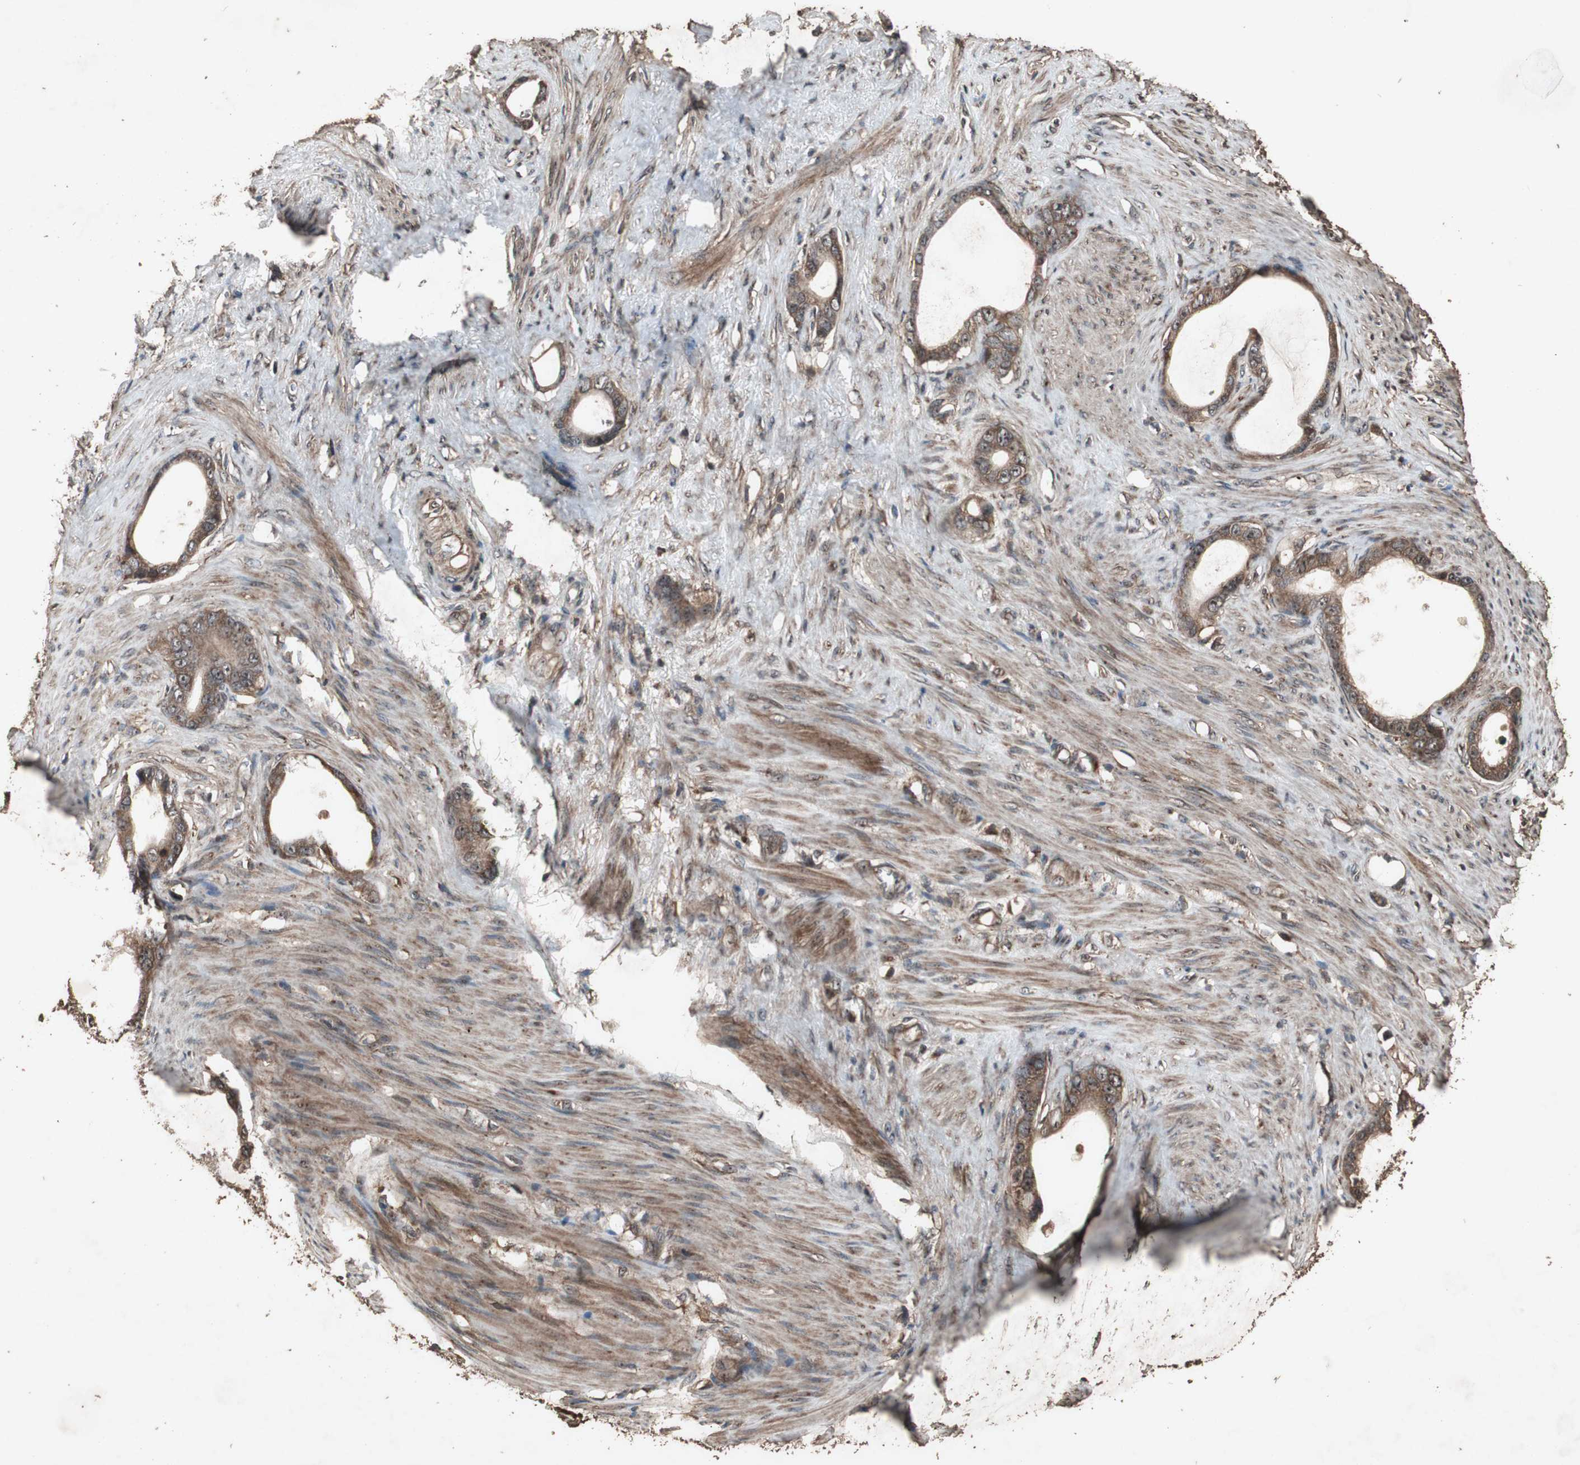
{"staining": {"intensity": "strong", "quantity": ">75%", "location": "cytoplasmic/membranous"}, "tissue": "stomach cancer", "cell_type": "Tumor cells", "image_type": "cancer", "snomed": [{"axis": "morphology", "description": "Adenocarcinoma, NOS"}, {"axis": "topography", "description": "Stomach"}], "caption": "DAB immunohistochemical staining of human stomach cancer (adenocarcinoma) displays strong cytoplasmic/membranous protein expression in about >75% of tumor cells.", "gene": "LAMTOR5", "patient": {"sex": "female", "age": 75}}